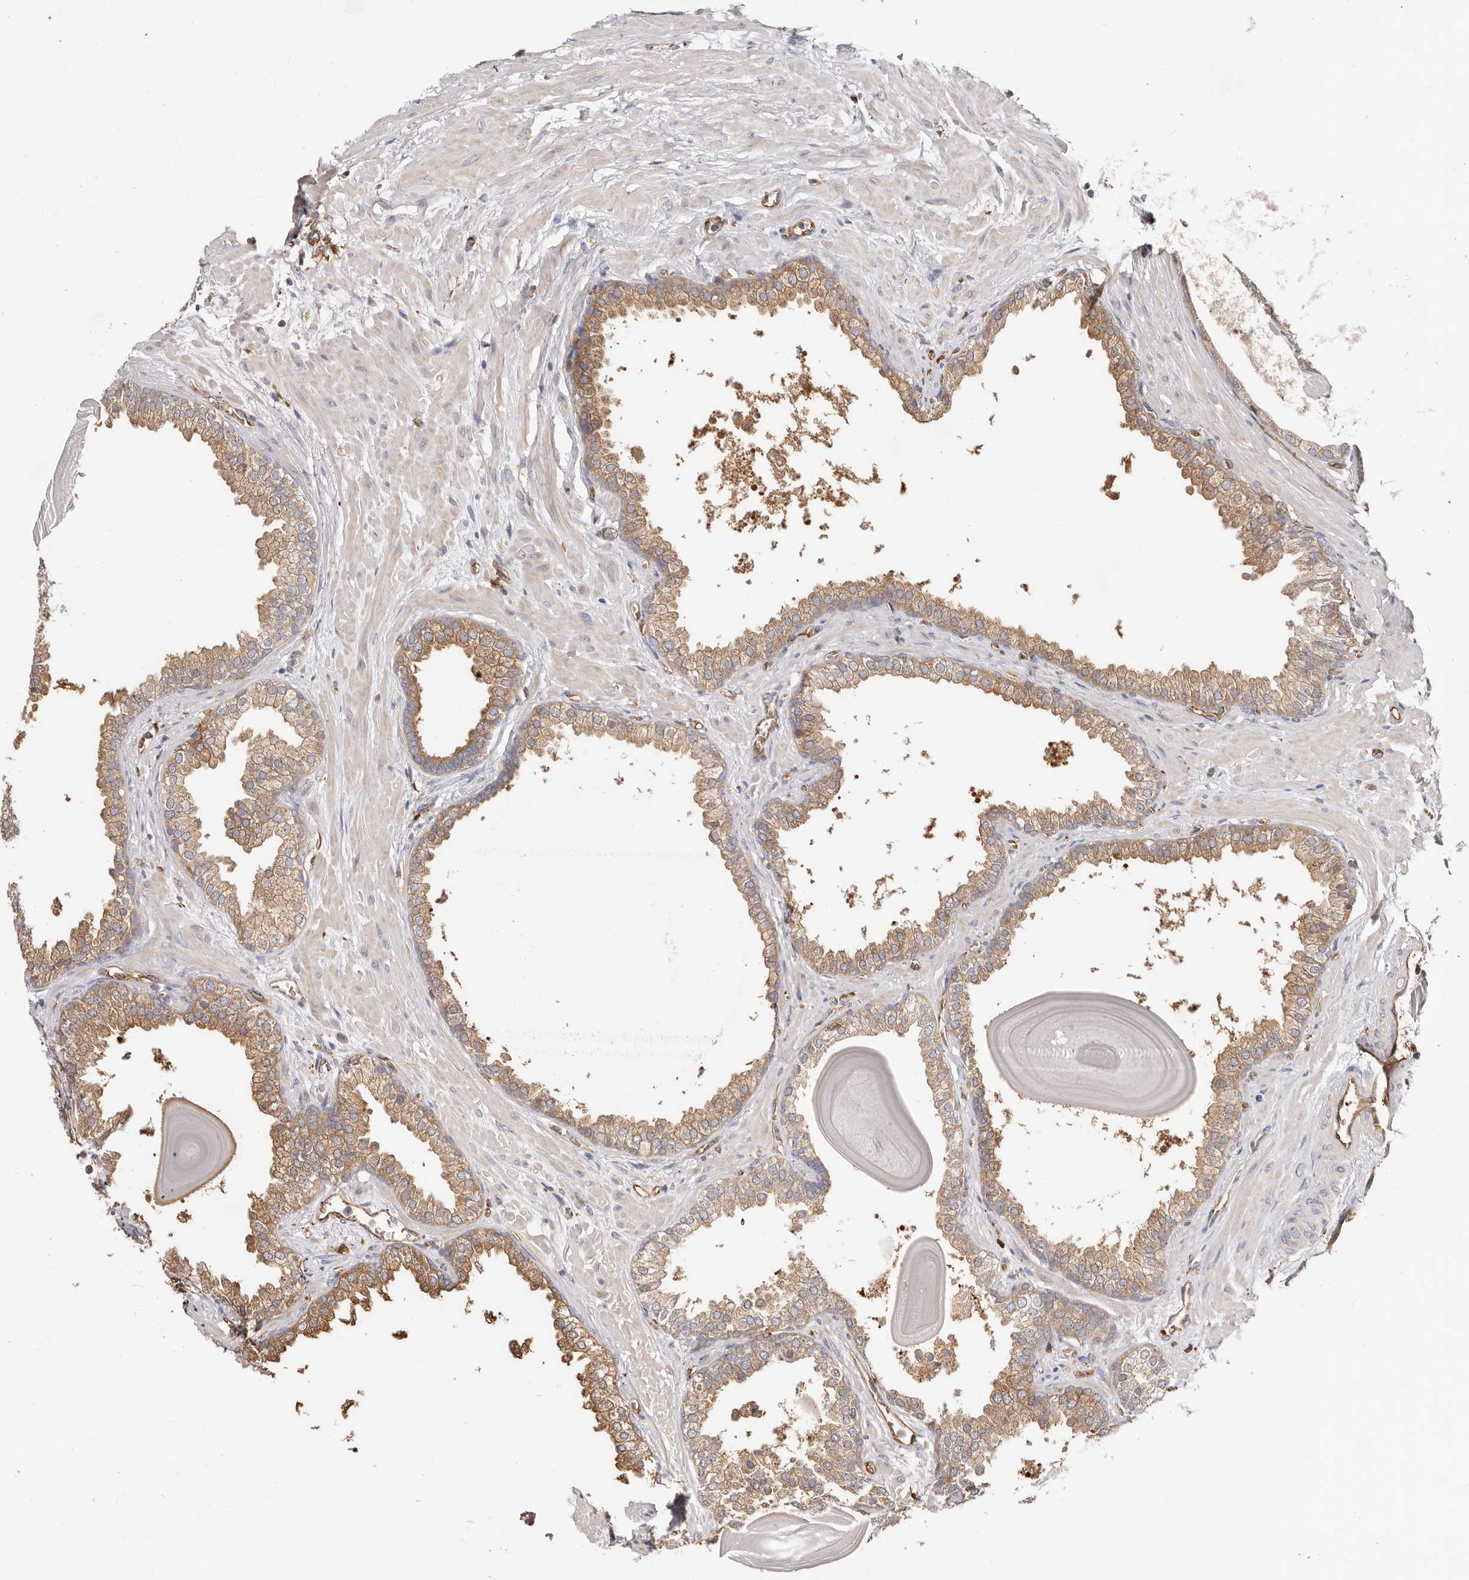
{"staining": {"intensity": "moderate", "quantity": "25%-75%", "location": "cytoplasmic/membranous"}, "tissue": "prostate", "cell_type": "Glandular cells", "image_type": "normal", "snomed": [{"axis": "morphology", "description": "Normal tissue, NOS"}, {"axis": "topography", "description": "Prostate"}], "caption": "DAB (3,3'-diaminobenzidine) immunohistochemical staining of unremarkable human prostate shows moderate cytoplasmic/membranous protein staining in about 25%-75% of glandular cells.", "gene": "LAP3", "patient": {"sex": "male", "age": 48}}